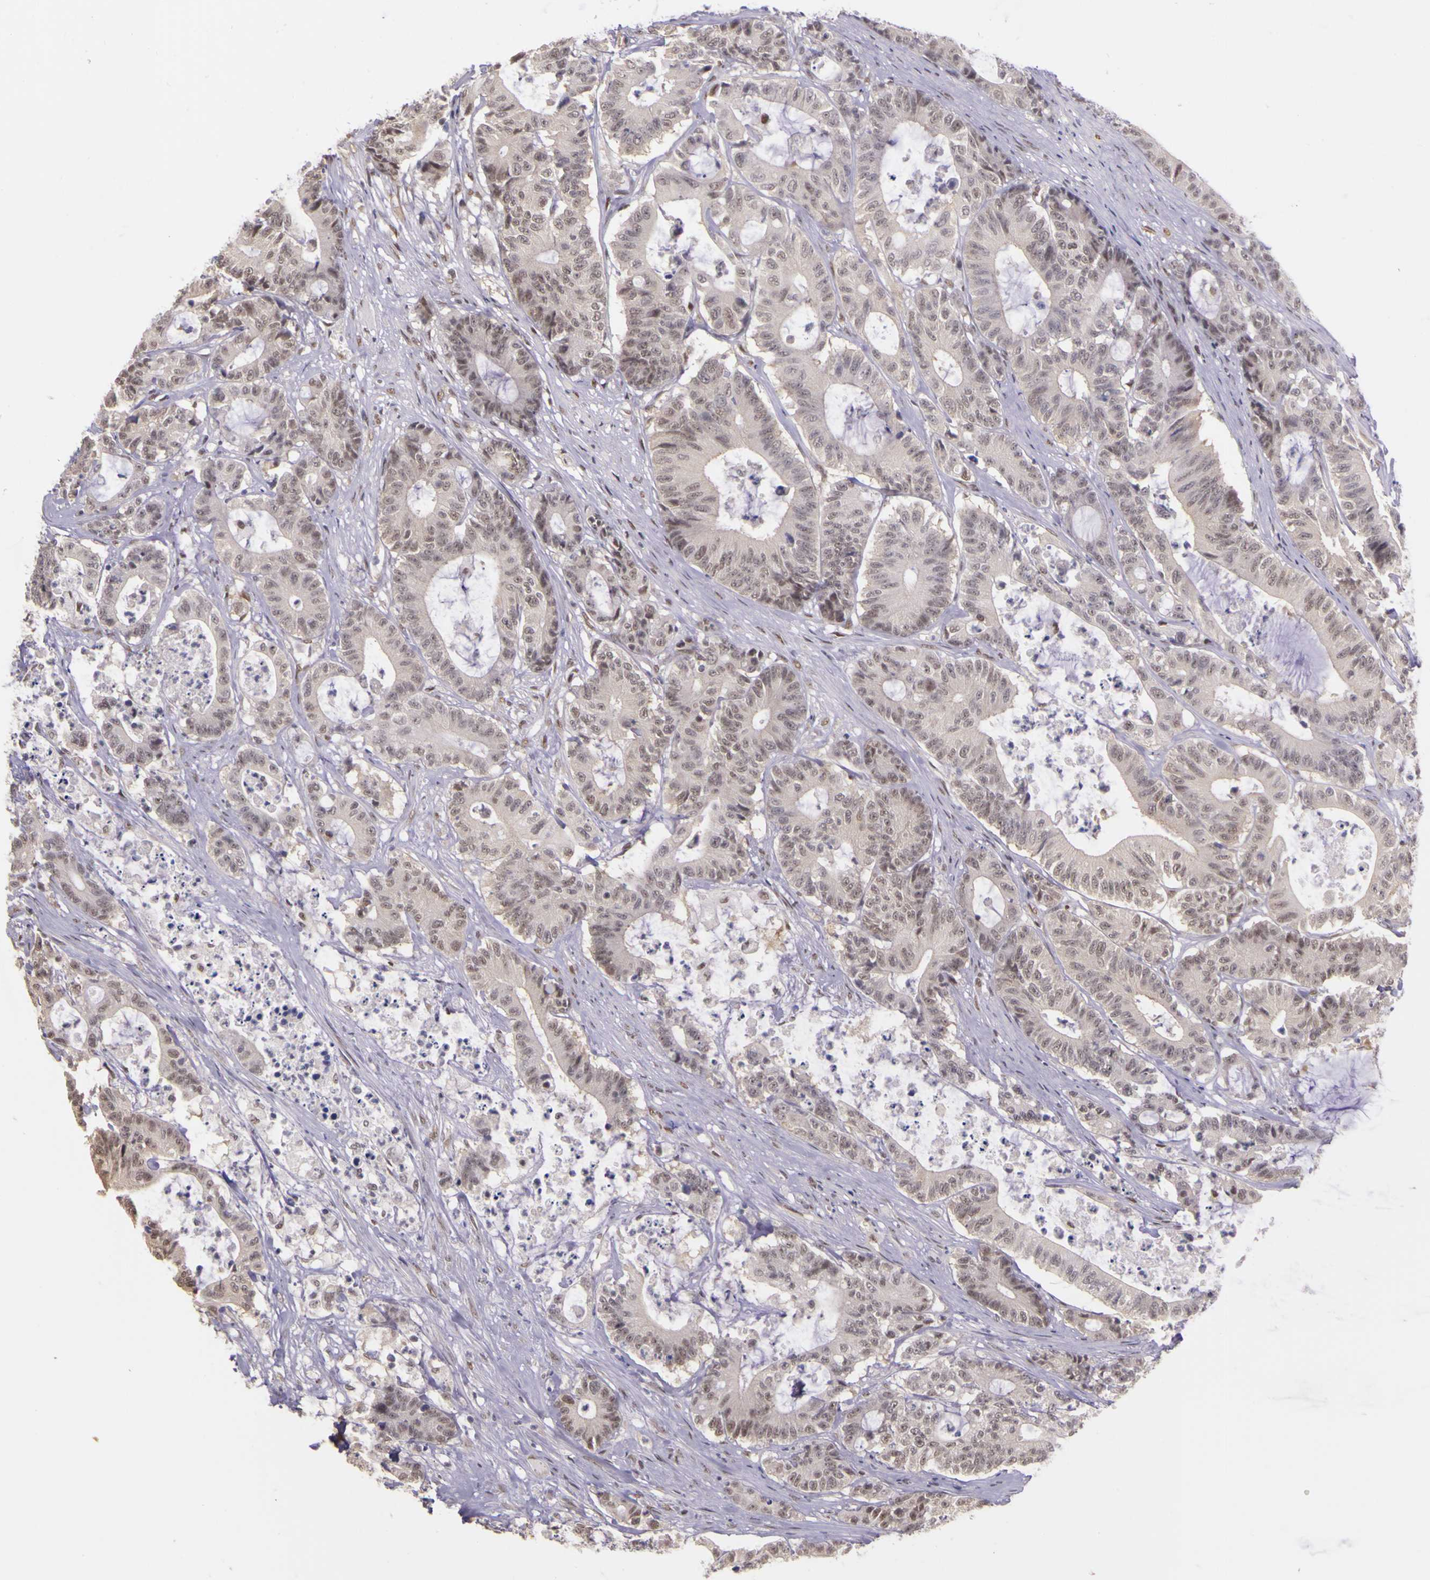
{"staining": {"intensity": "weak", "quantity": "25%-75%", "location": "nuclear"}, "tissue": "colorectal cancer", "cell_type": "Tumor cells", "image_type": "cancer", "snomed": [{"axis": "morphology", "description": "Adenocarcinoma, NOS"}, {"axis": "topography", "description": "Colon"}], "caption": "Human colorectal cancer (adenocarcinoma) stained with a protein marker displays weak staining in tumor cells.", "gene": "WDR13", "patient": {"sex": "female", "age": 84}}